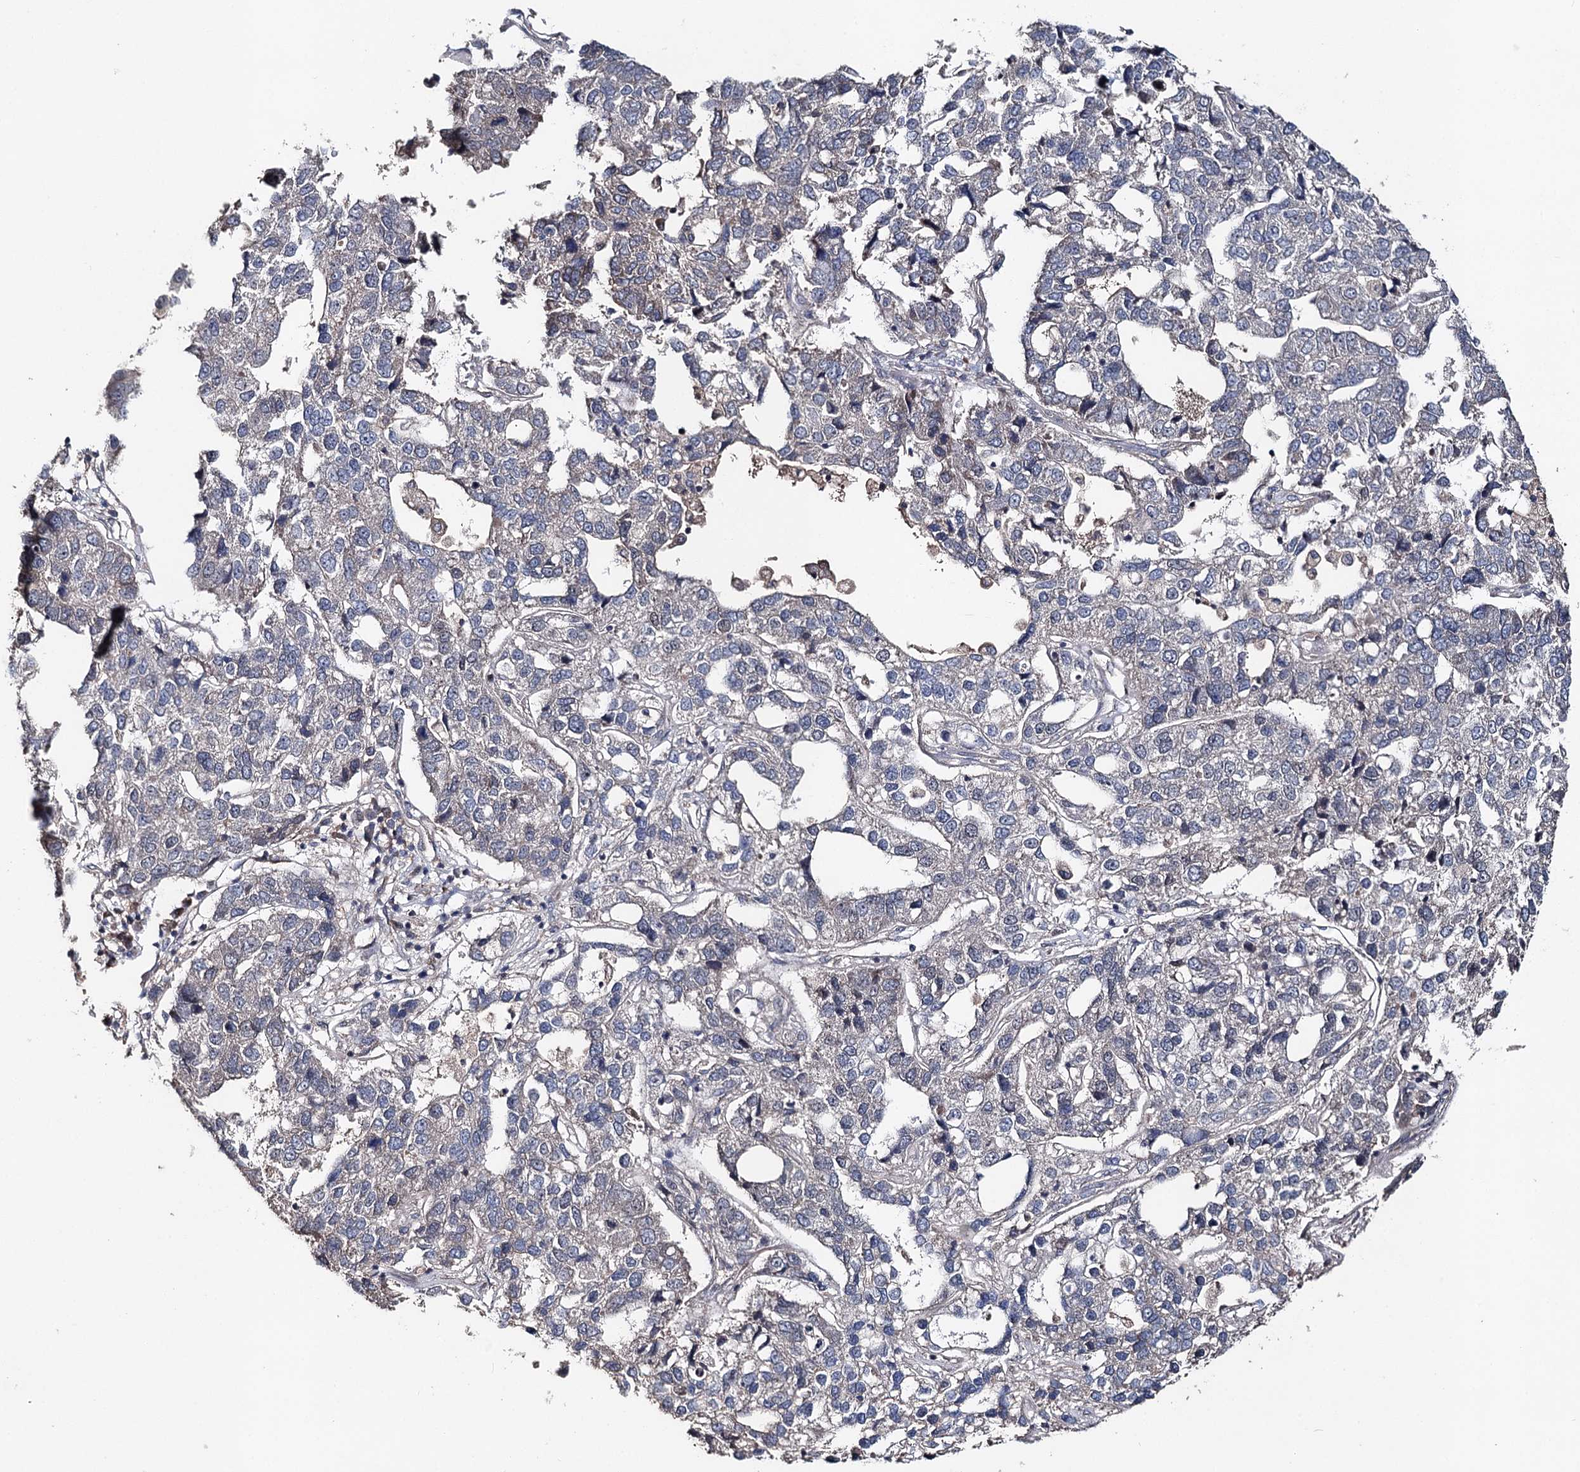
{"staining": {"intensity": "weak", "quantity": "<25%", "location": "cytoplasmic/membranous"}, "tissue": "pancreatic cancer", "cell_type": "Tumor cells", "image_type": "cancer", "snomed": [{"axis": "morphology", "description": "Adenocarcinoma, NOS"}, {"axis": "topography", "description": "Pancreas"}], "caption": "DAB (3,3'-diaminobenzidine) immunohistochemical staining of pancreatic cancer (adenocarcinoma) displays no significant expression in tumor cells.", "gene": "NOPCHAP1", "patient": {"sex": "female", "age": 61}}